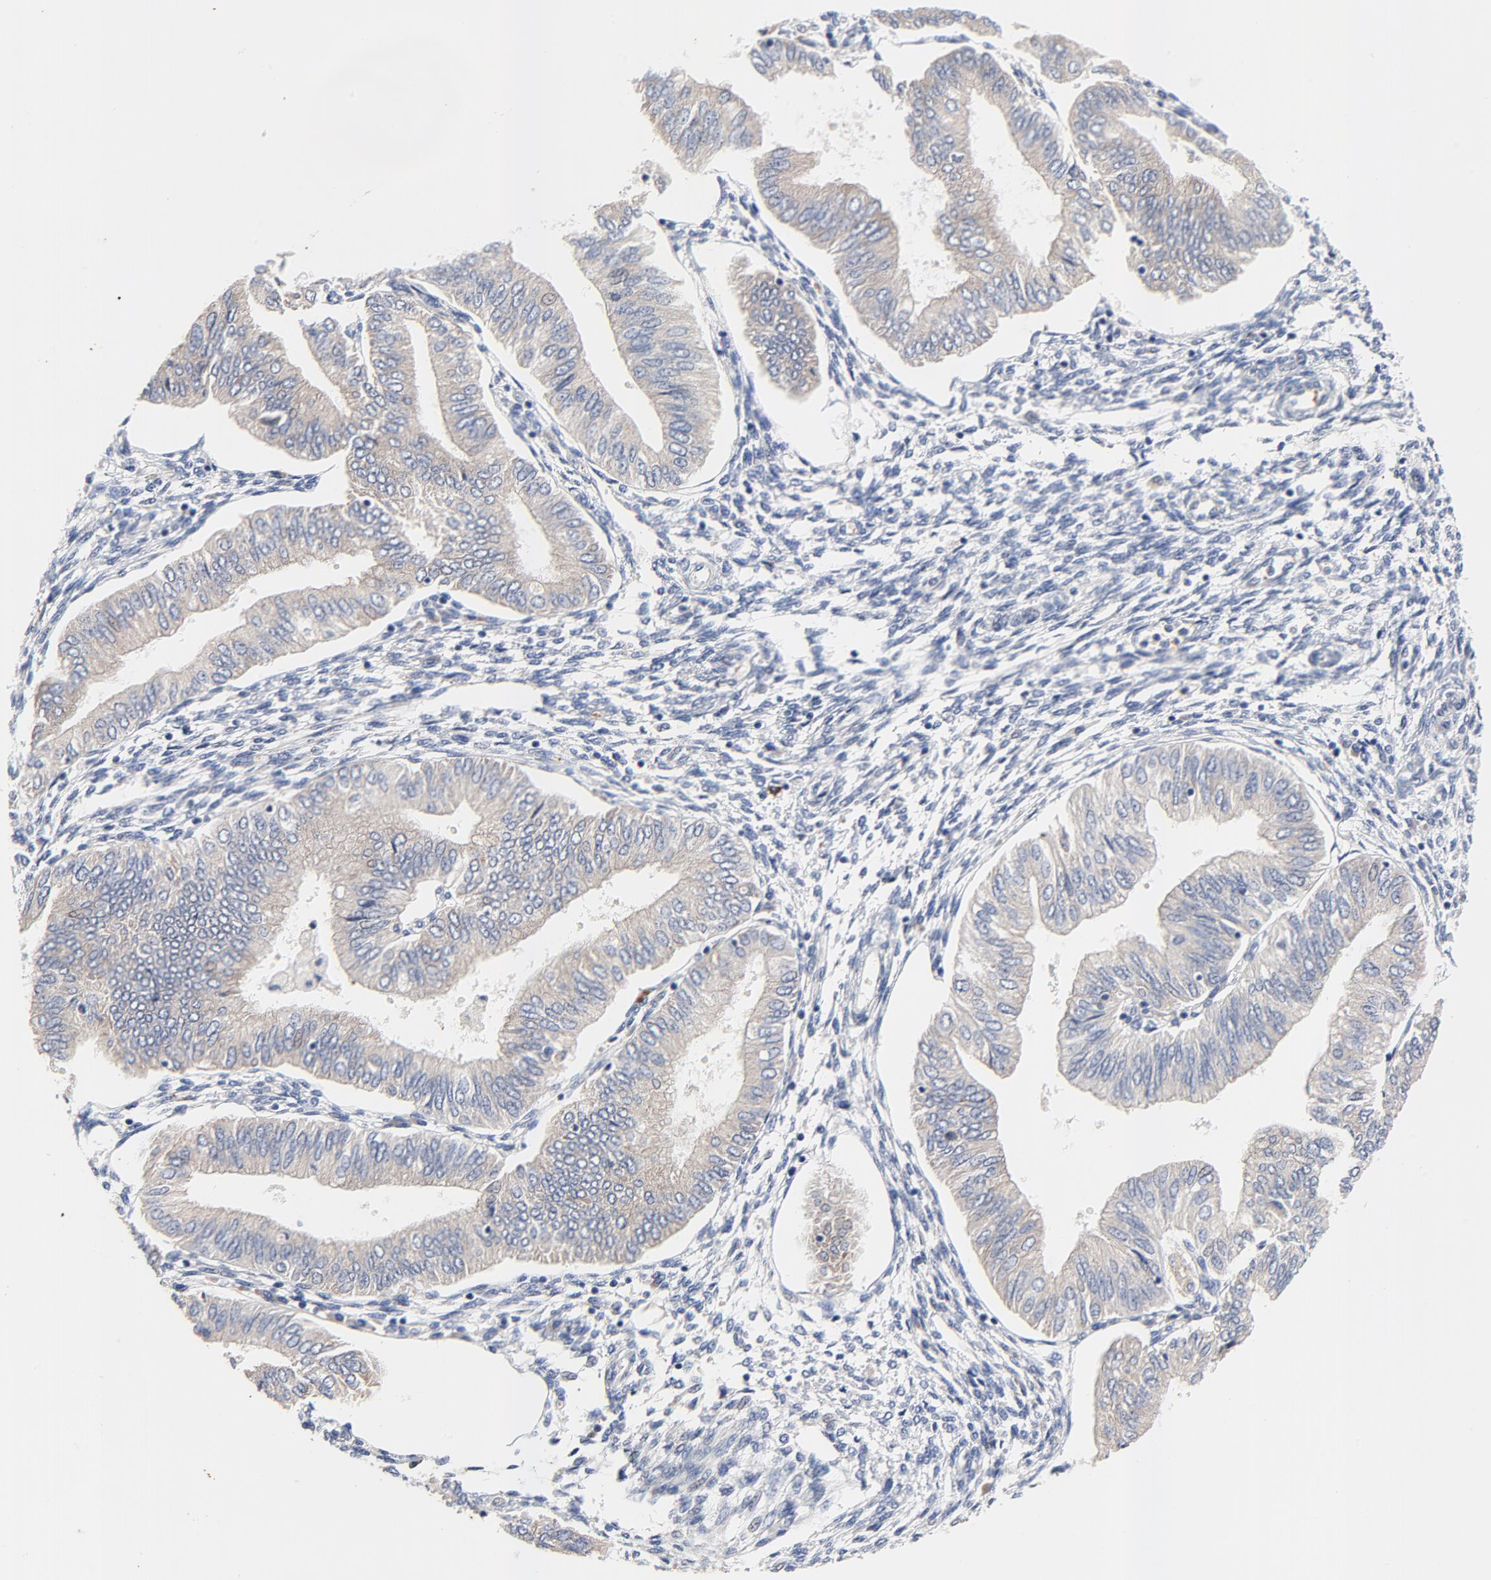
{"staining": {"intensity": "weak", "quantity": "25%-75%", "location": "cytoplasmic/membranous"}, "tissue": "endometrial cancer", "cell_type": "Tumor cells", "image_type": "cancer", "snomed": [{"axis": "morphology", "description": "Adenocarcinoma, NOS"}, {"axis": "topography", "description": "Endometrium"}], "caption": "This is an image of IHC staining of adenocarcinoma (endometrial), which shows weak positivity in the cytoplasmic/membranous of tumor cells.", "gene": "VAV2", "patient": {"sex": "female", "age": 51}}